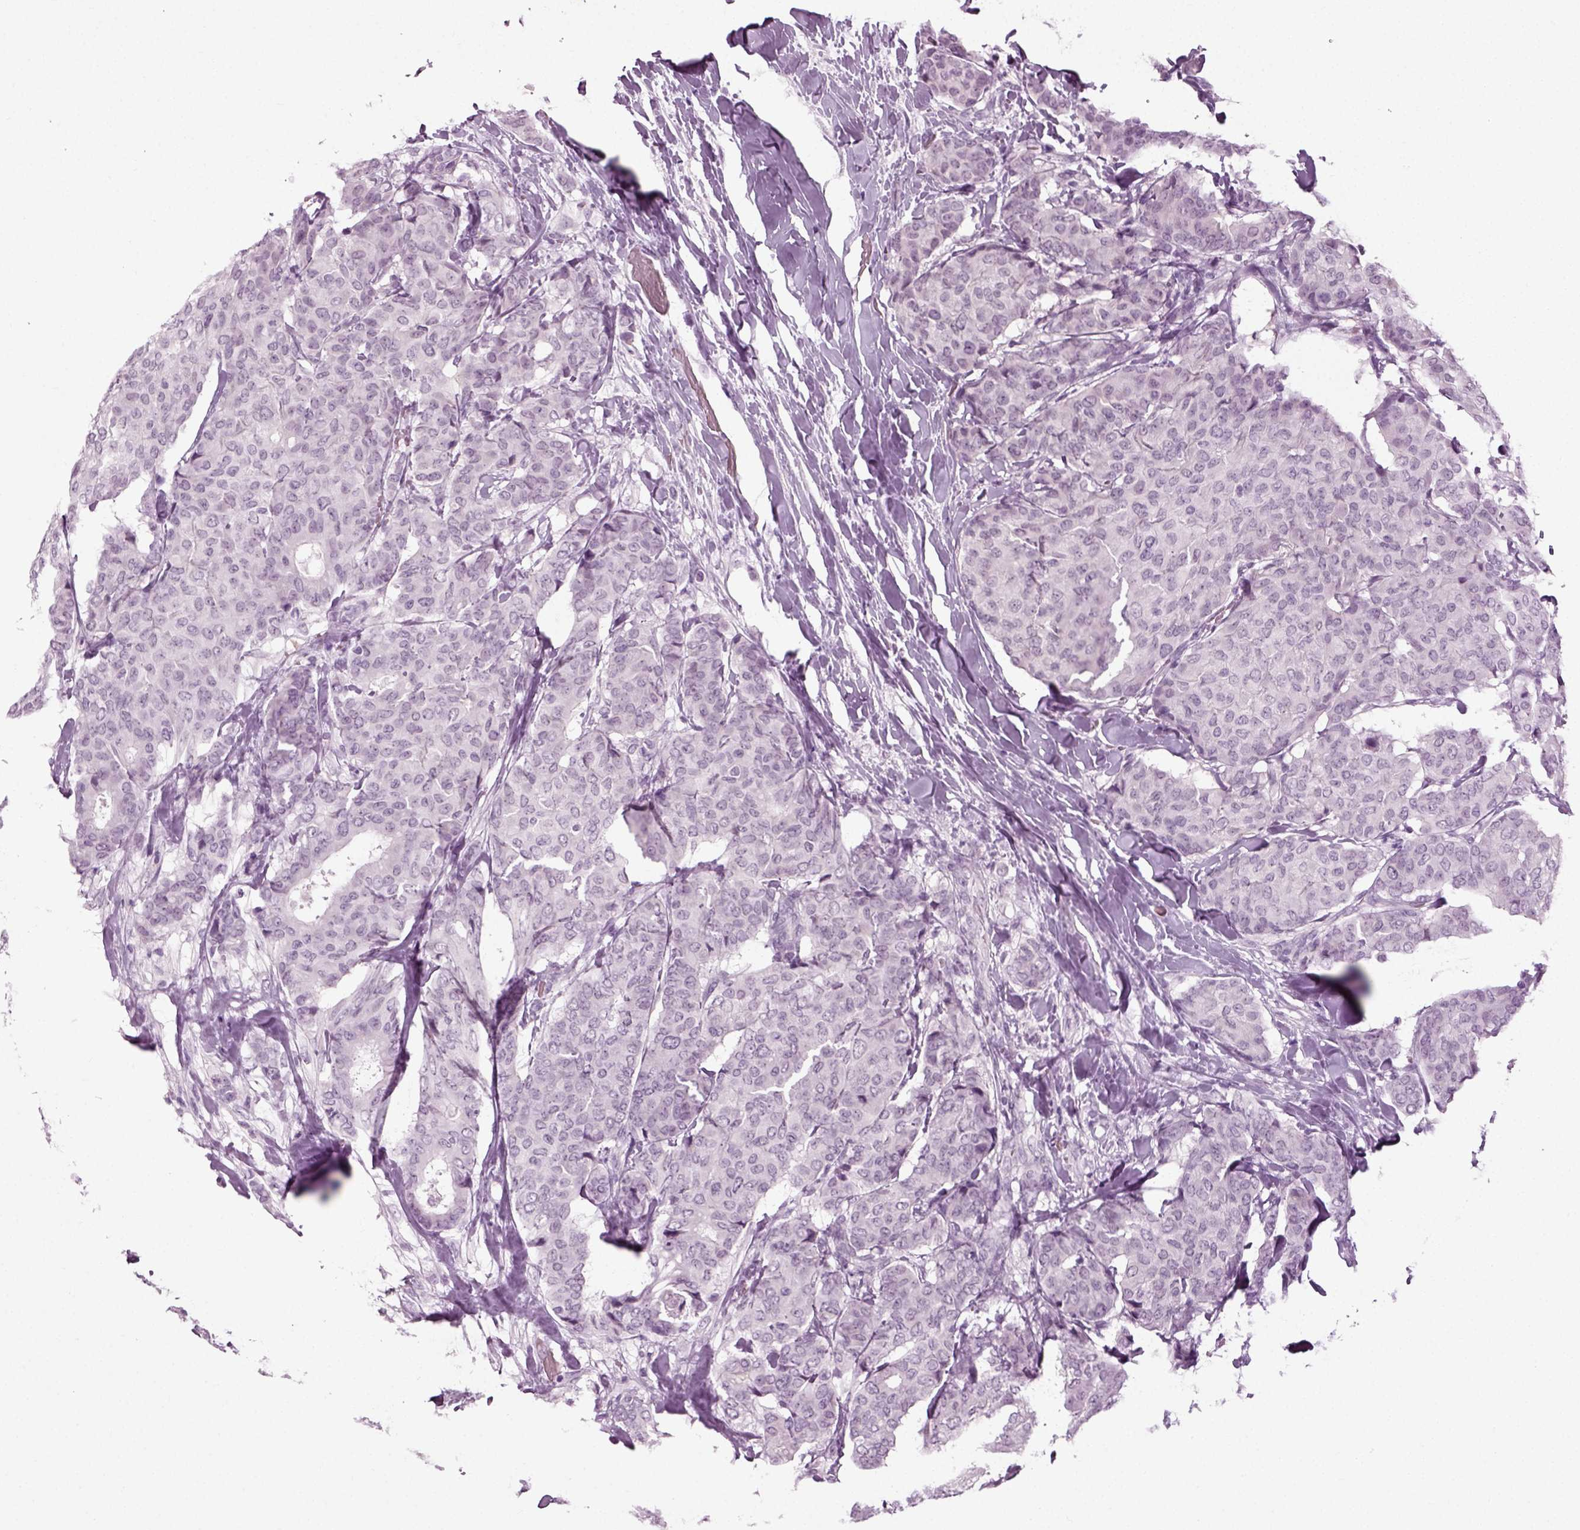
{"staining": {"intensity": "negative", "quantity": "none", "location": "none"}, "tissue": "breast cancer", "cell_type": "Tumor cells", "image_type": "cancer", "snomed": [{"axis": "morphology", "description": "Duct carcinoma"}, {"axis": "topography", "description": "Breast"}], "caption": "High magnification brightfield microscopy of breast cancer stained with DAB (brown) and counterstained with hematoxylin (blue): tumor cells show no significant expression. Brightfield microscopy of immunohistochemistry stained with DAB (brown) and hematoxylin (blue), captured at high magnification.", "gene": "ZC2HC1C", "patient": {"sex": "female", "age": 75}}